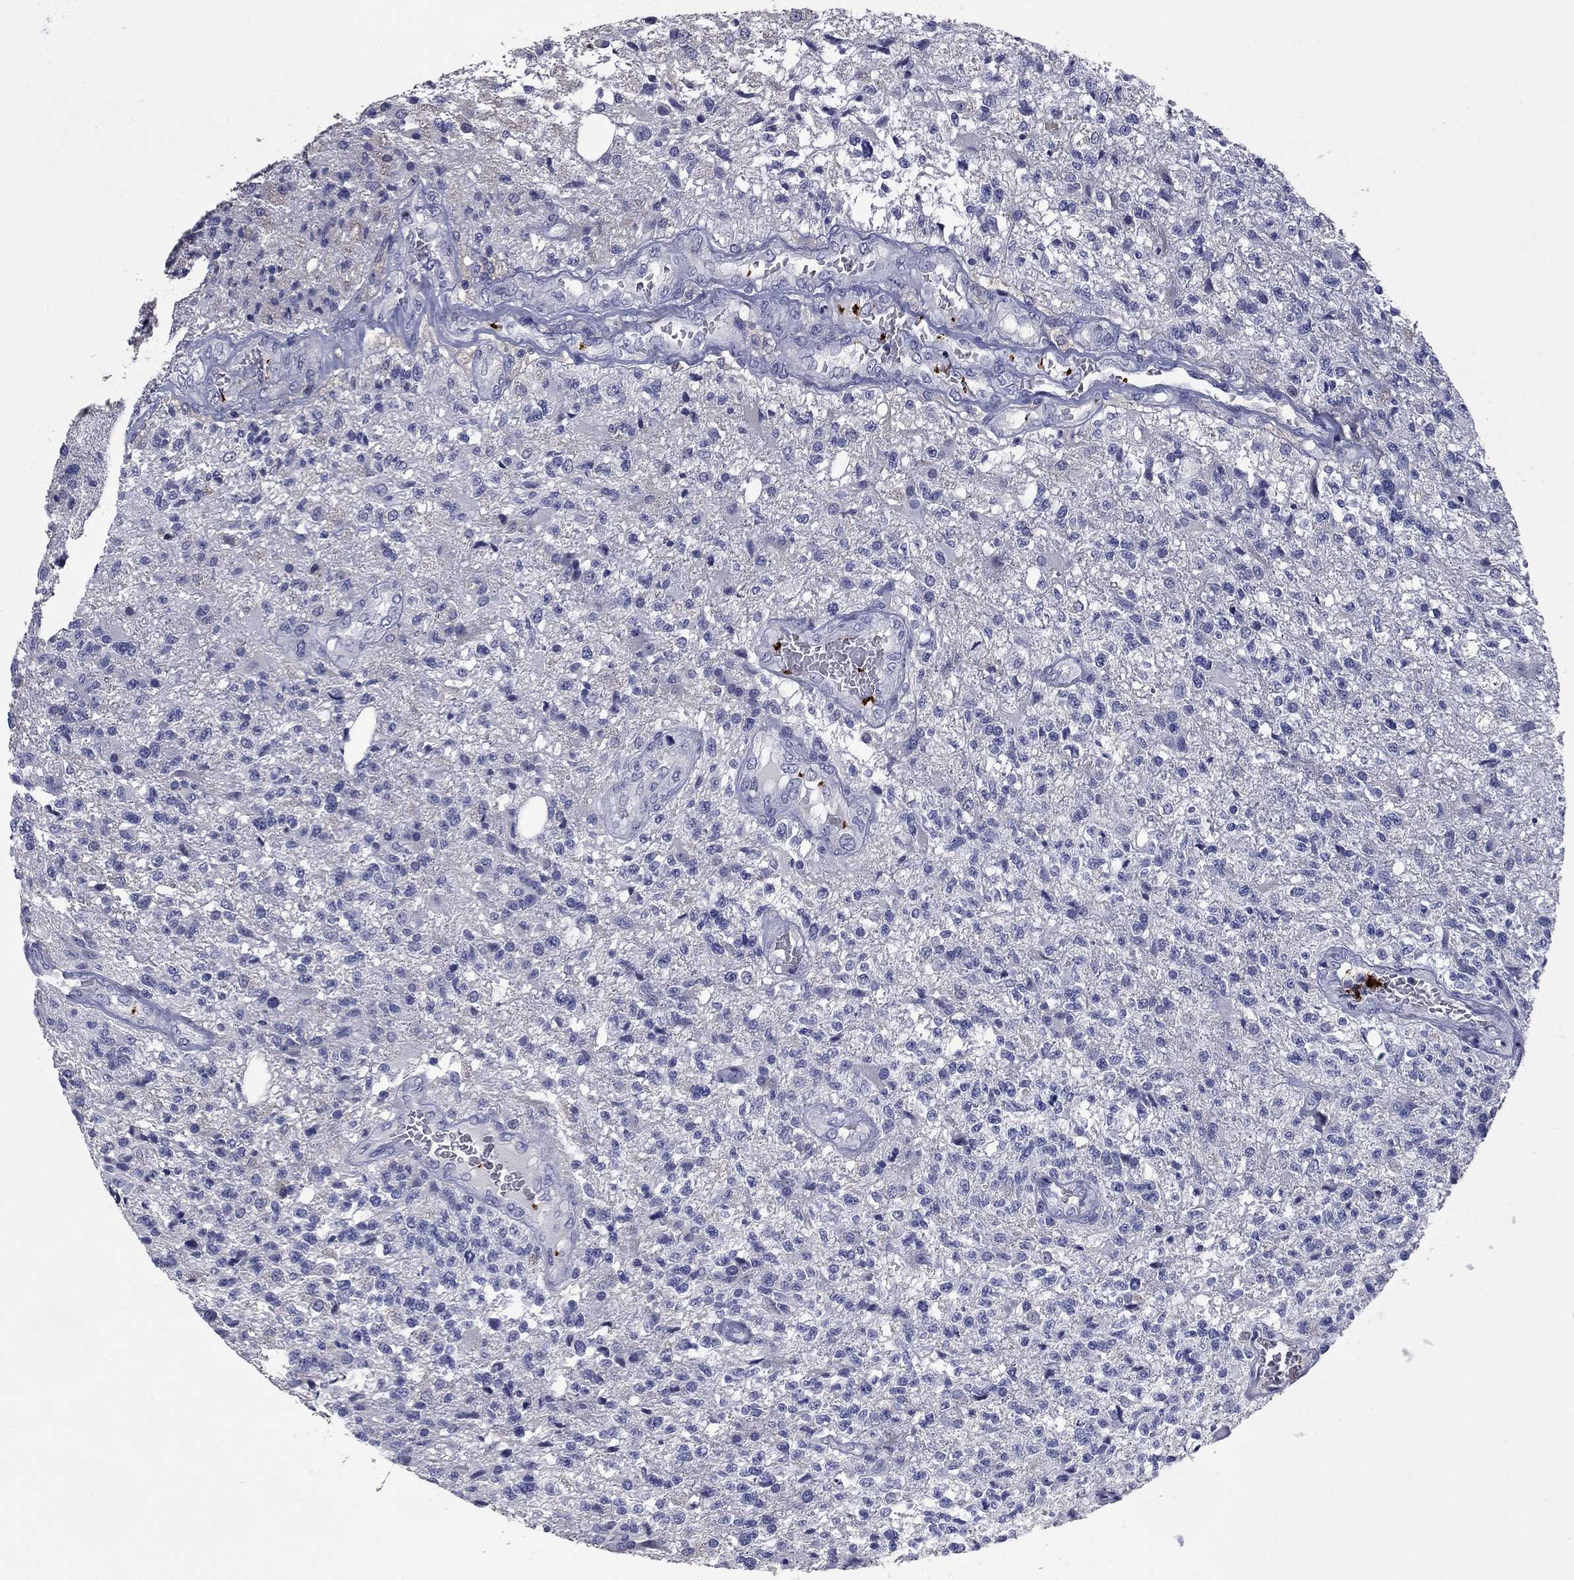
{"staining": {"intensity": "negative", "quantity": "none", "location": "none"}, "tissue": "glioma", "cell_type": "Tumor cells", "image_type": "cancer", "snomed": [{"axis": "morphology", "description": "Glioma, malignant, High grade"}, {"axis": "topography", "description": "Brain"}], "caption": "IHC of human high-grade glioma (malignant) displays no staining in tumor cells. (DAB (3,3'-diaminobenzidine) immunohistochemistry (IHC), high magnification).", "gene": "PLEK", "patient": {"sex": "male", "age": 56}}